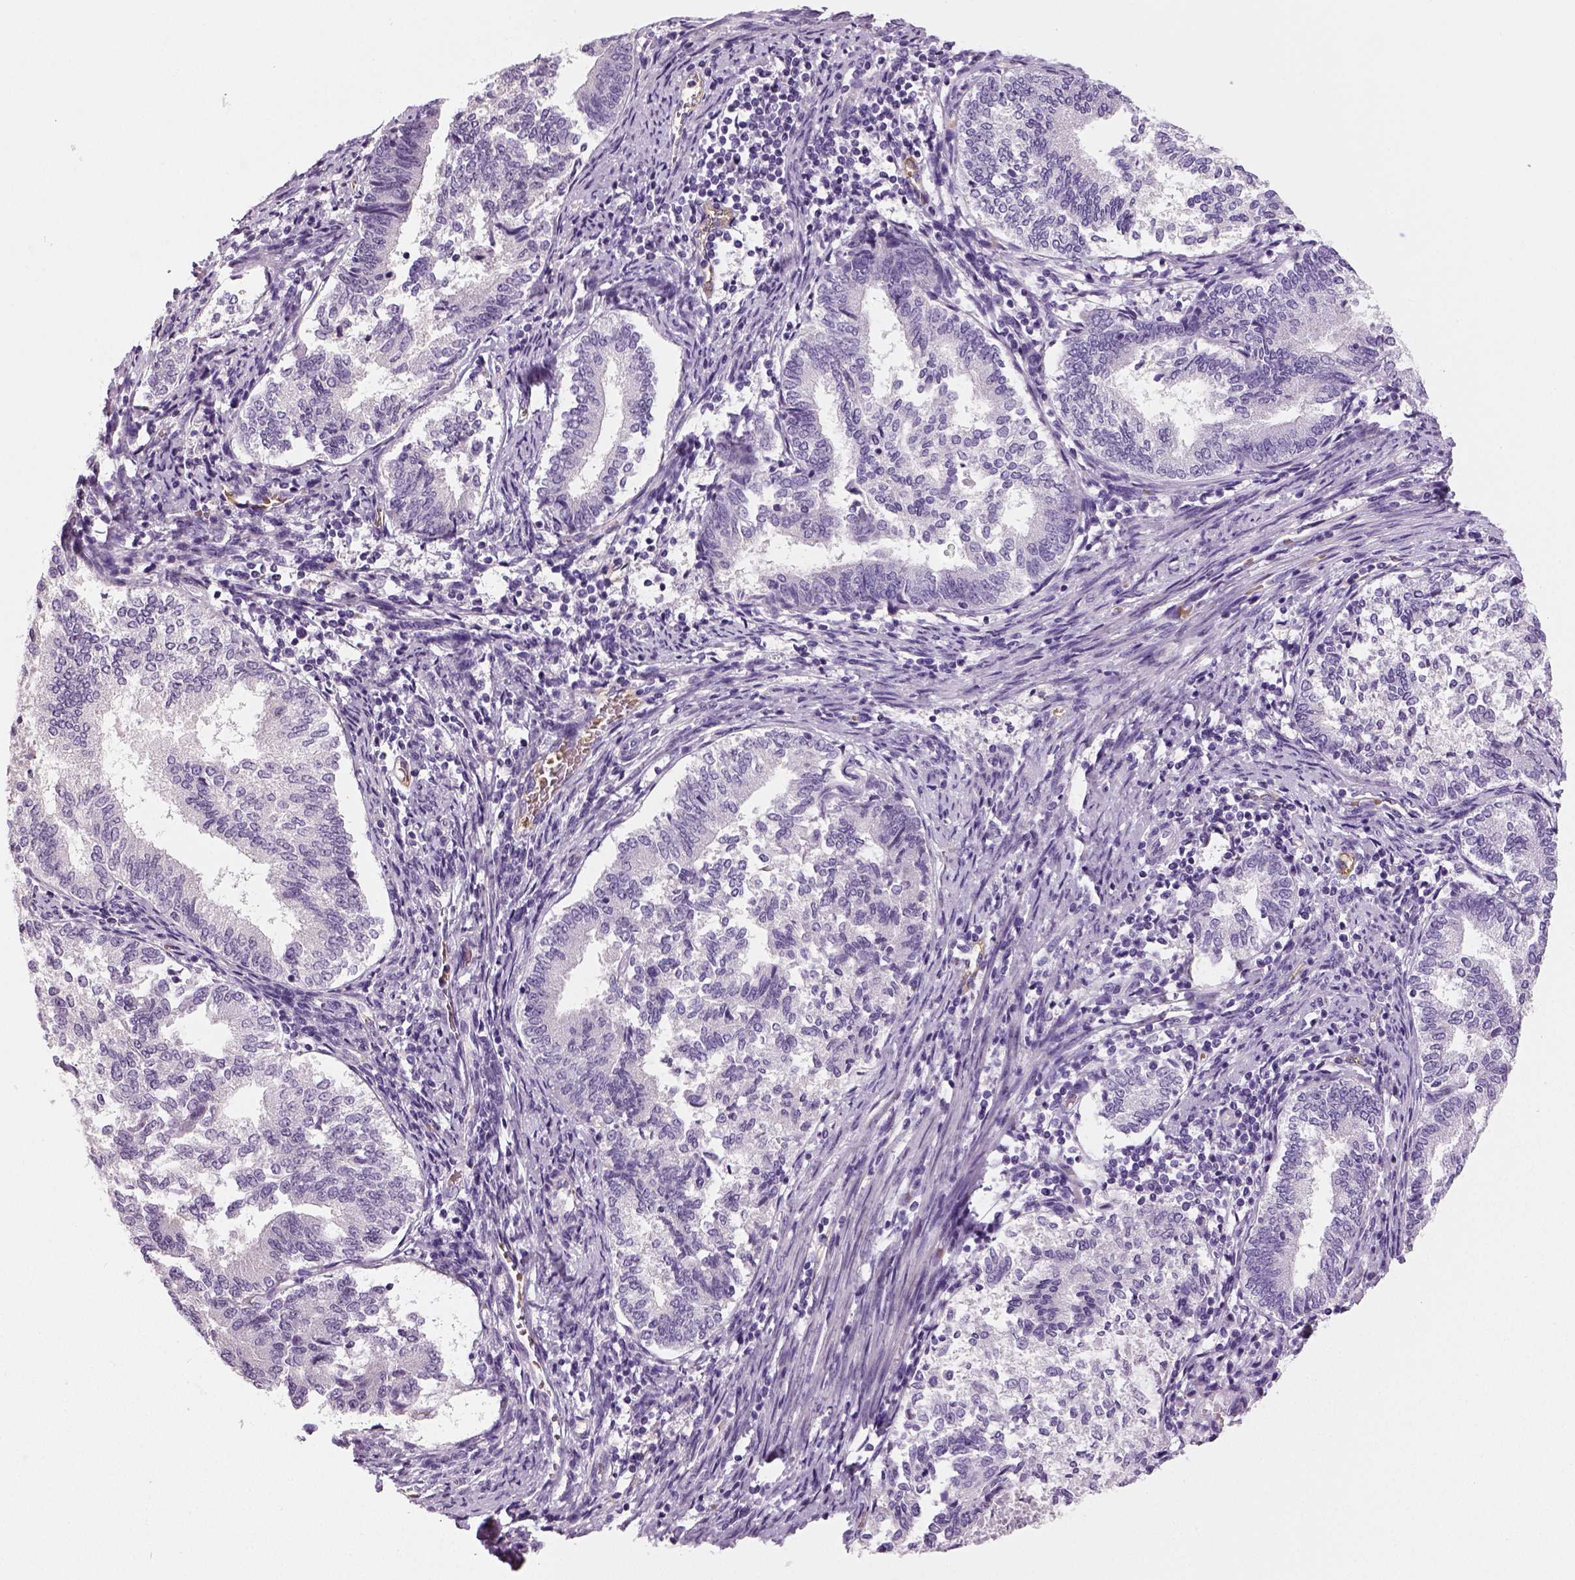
{"staining": {"intensity": "negative", "quantity": "none", "location": "none"}, "tissue": "endometrial cancer", "cell_type": "Tumor cells", "image_type": "cancer", "snomed": [{"axis": "morphology", "description": "Adenocarcinoma, NOS"}, {"axis": "topography", "description": "Endometrium"}], "caption": "Protein analysis of endometrial adenocarcinoma reveals no significant staining in tumor cells.", "gene": "TSPAN7", "patient": {"sex": "female", "age": 65}}